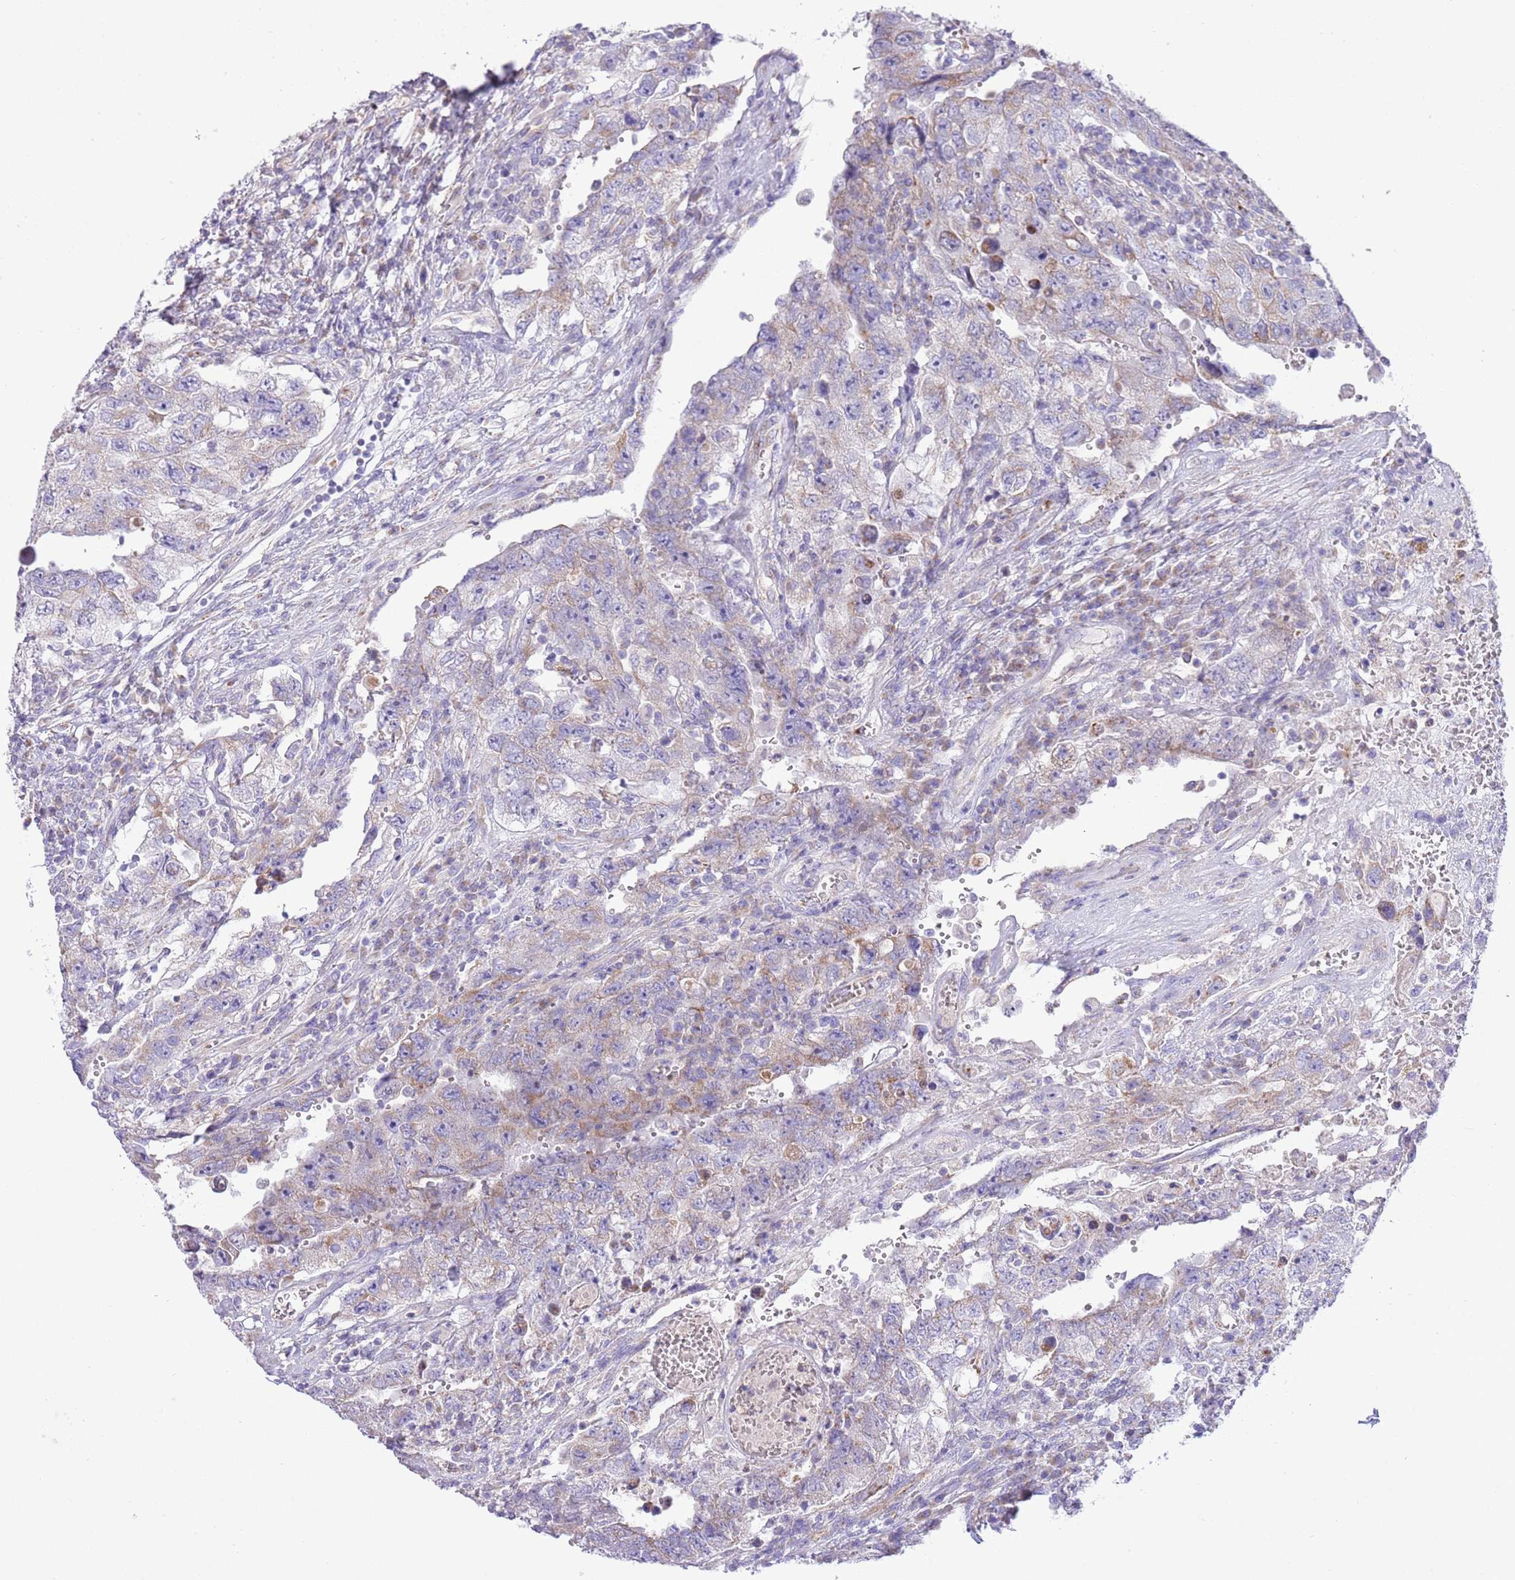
{"staining": {"intensity": "weak", "quantity": "<25%", "location": "cytoplasmic/membranous"}, "tissue": "testis cancer", "cell_type": "Tumor cells", "image_type": "cancer", "snomed": [{"axis": "morphology", "description": "Carcinoma, Embryonal, NOS"}, {"axis": "topography", "description": "Testis"}], "caption": "DAB (3,3'-diaminobenzidine) immunohistochemical staining of testis embryonal carcinoma displays no significant staining in tumor cells.", "gene": "OAZ2", "patient": {"sex": "male", "age": 26}}